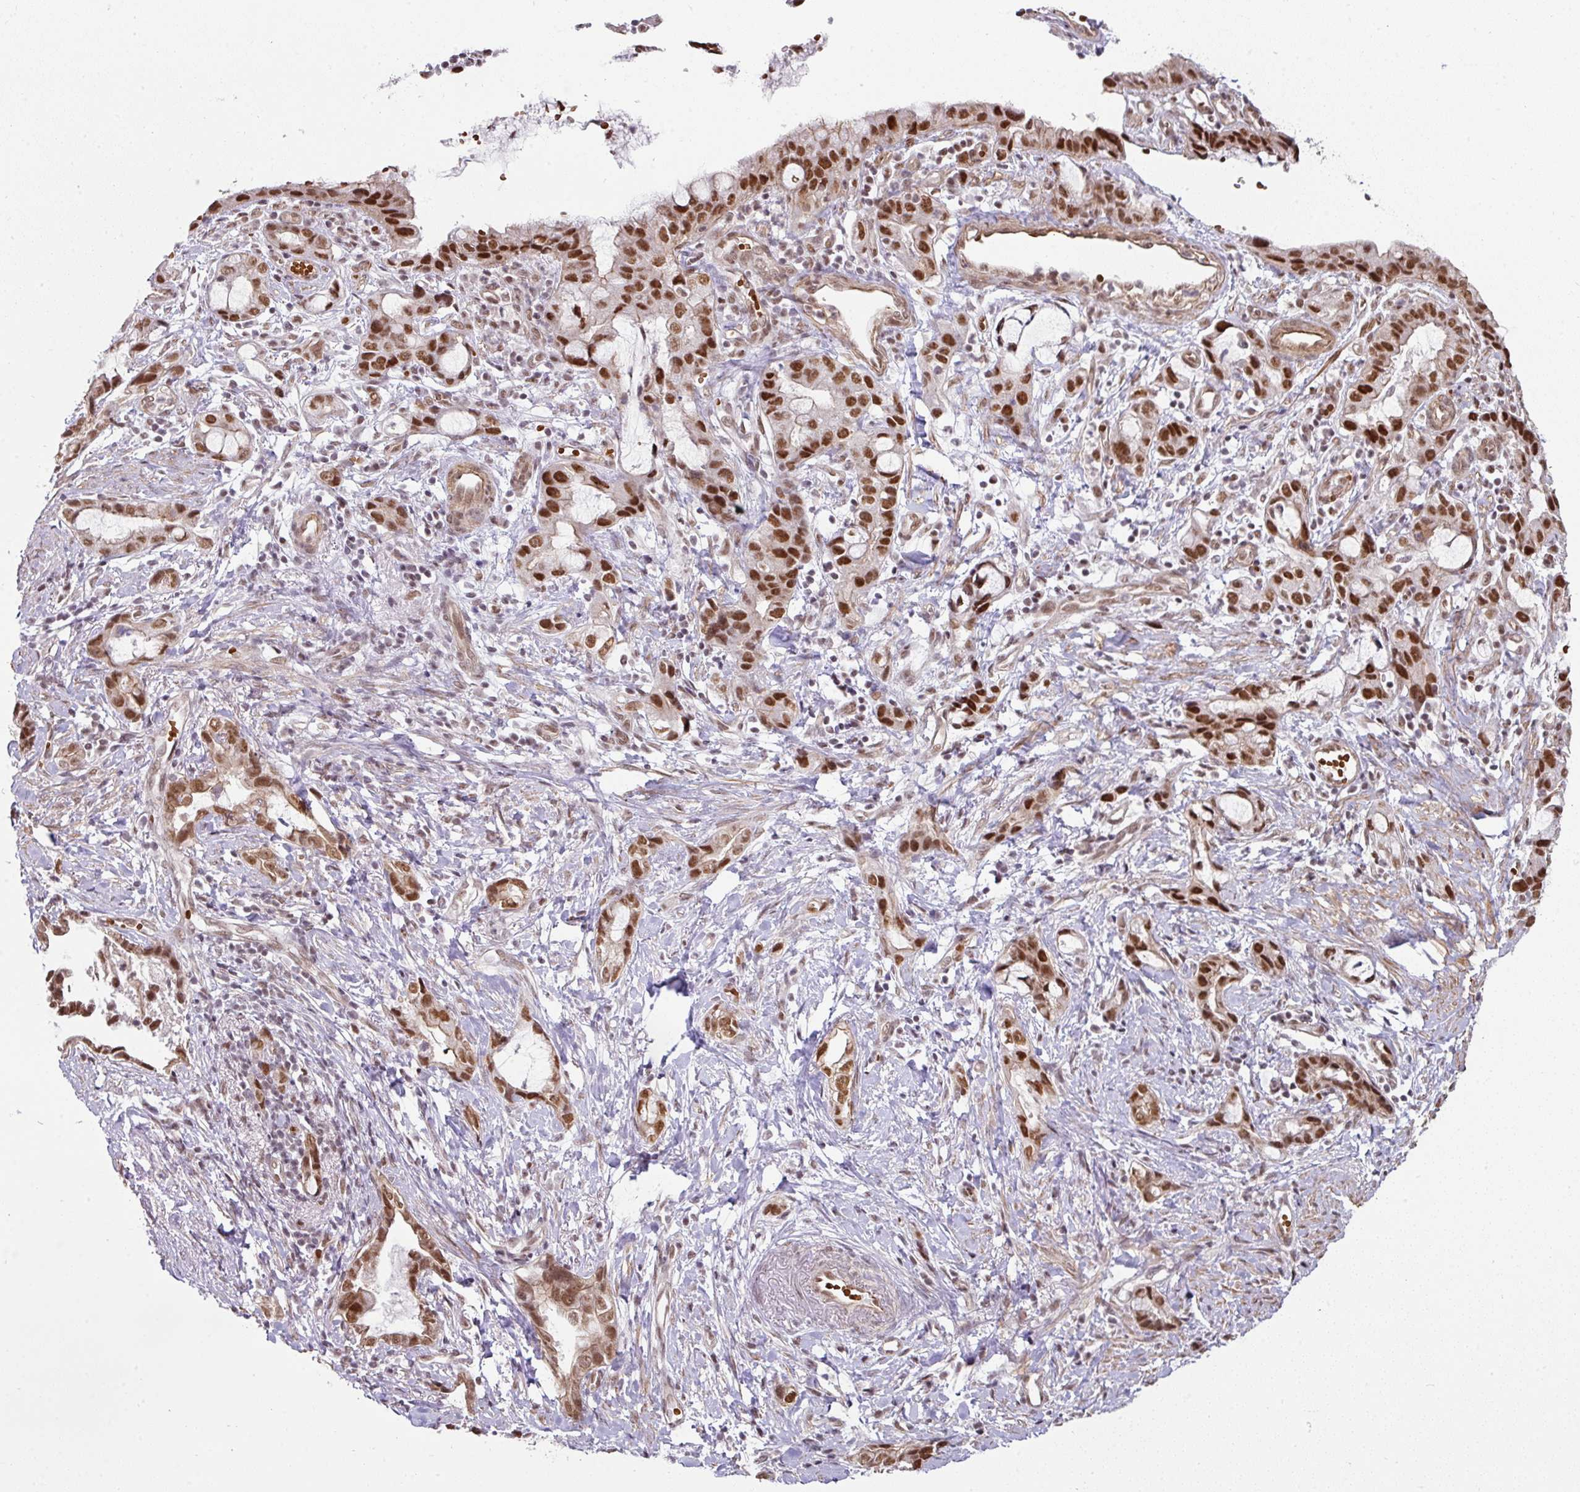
{"staining": {"intensity": "strong", "quantity": ">75%", "location": "nuclear"}, "tissue": "stomach cancer", "cell_type": "Tumor cells", "image_type": "cancer", "snomed": [{"axis": "morphology", "description": "Adenocarcinoma, NOS"}, {"axis": "topography", "description": "Stomach"}], "caption": "Stomach cancer (adenocarcinoma) stained with IHC shows strong nuclear staining in about >75% of tumor cells.", "gene": "NCOA5", "patient": {"sex": "male", "age": 55}}